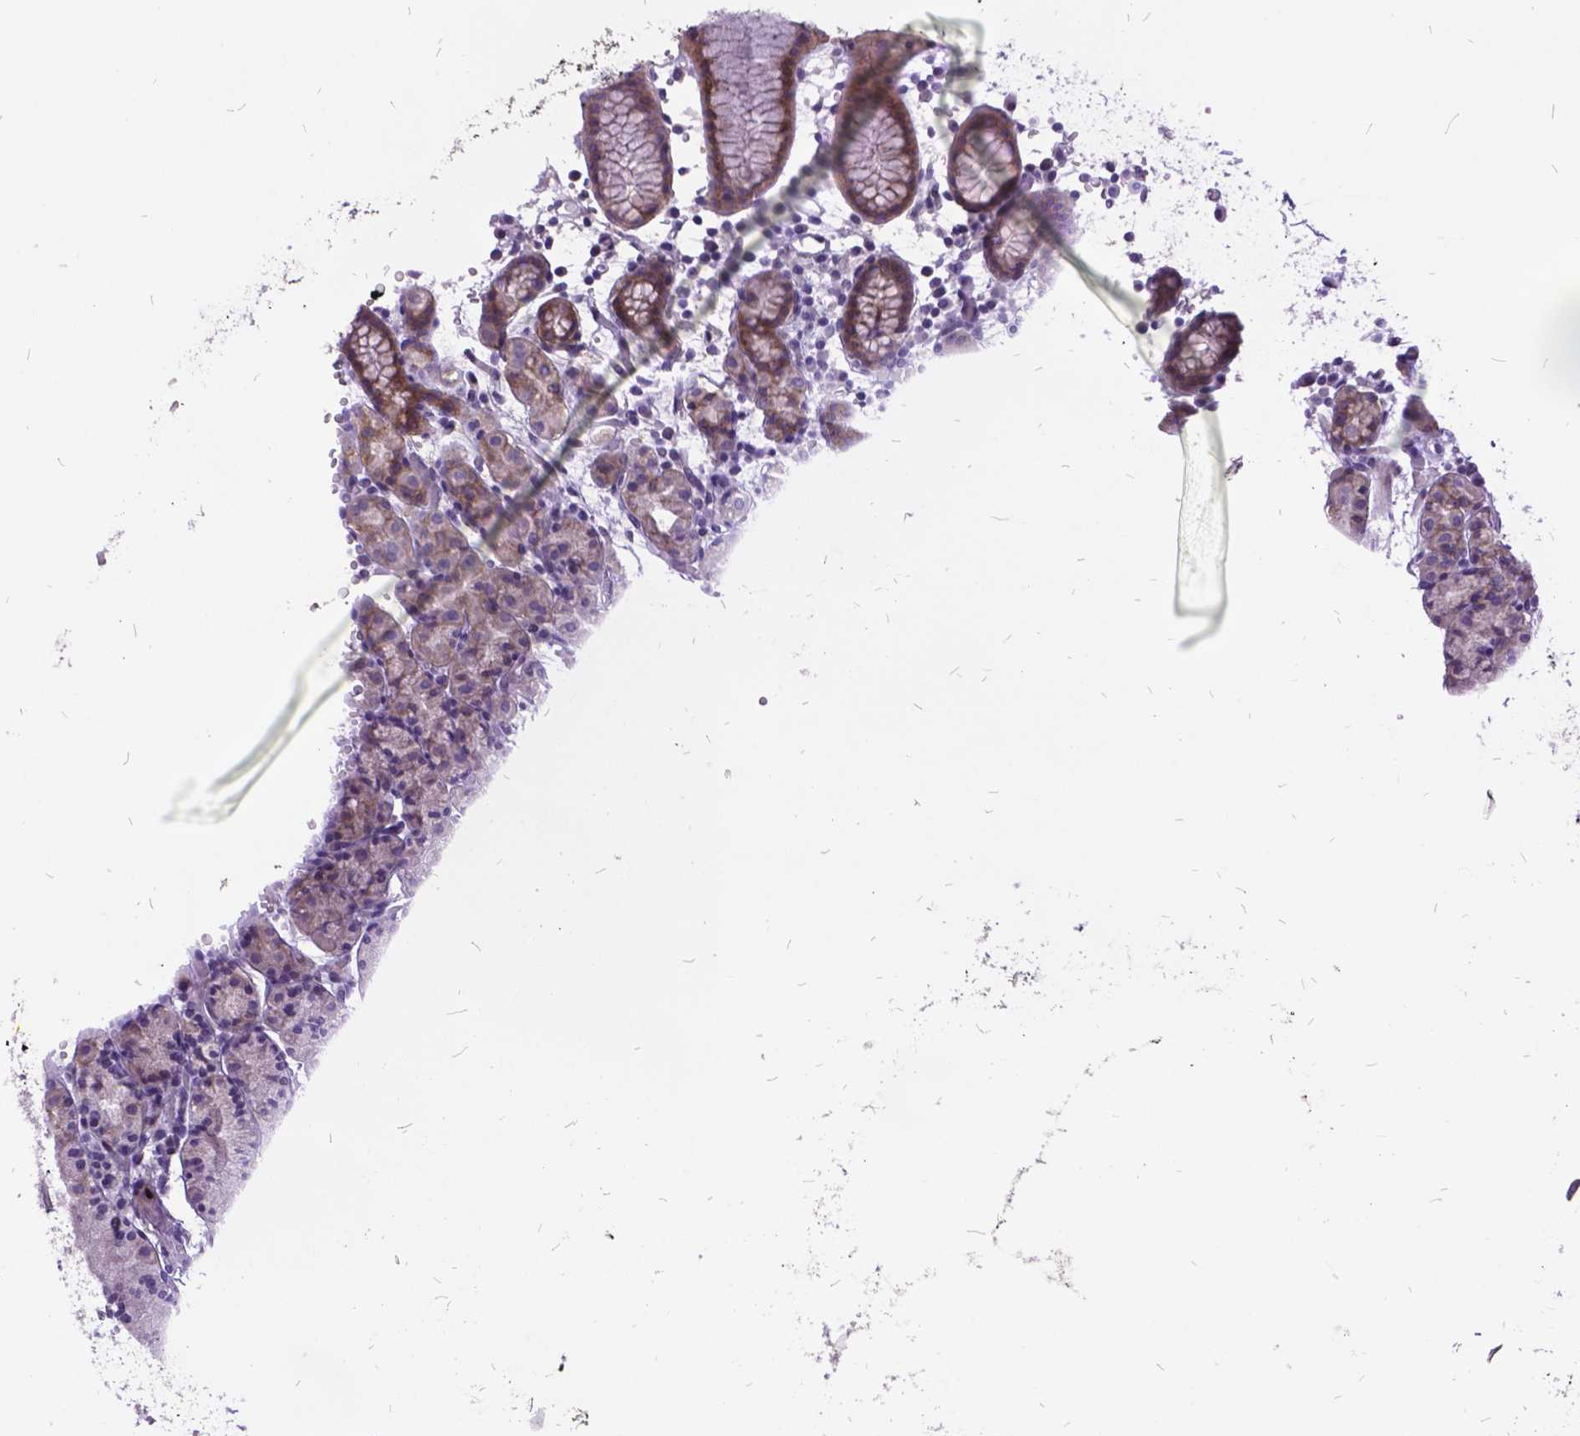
{"staining": {"intensity": "weak", "quantity": "25%-75%", "location": "cytoplasmic/membranous"}, "tissue": "stomach", "cell_type": "Glandular cells", "image_type": "normal", "snomed": [{"axis": "morphology", "description": "Normal tissue, NOS"}, {"axis": "topography", "description": "Stomach, upper"}, {"axis": "topography", "description": "Stomach"}], "caption": "Normal stomach exhibits weak cytoplasmic/membranous positivity in about 25%-75% of glandular cells, visualized by immunohistochemistry. The staining is performed using DAB brown chromogen to label protein expression. The nuclei are counter-stained blue using hematoxylin.", "gene": "ITGB6", "patient": {"sex": "male", "age": 62}}